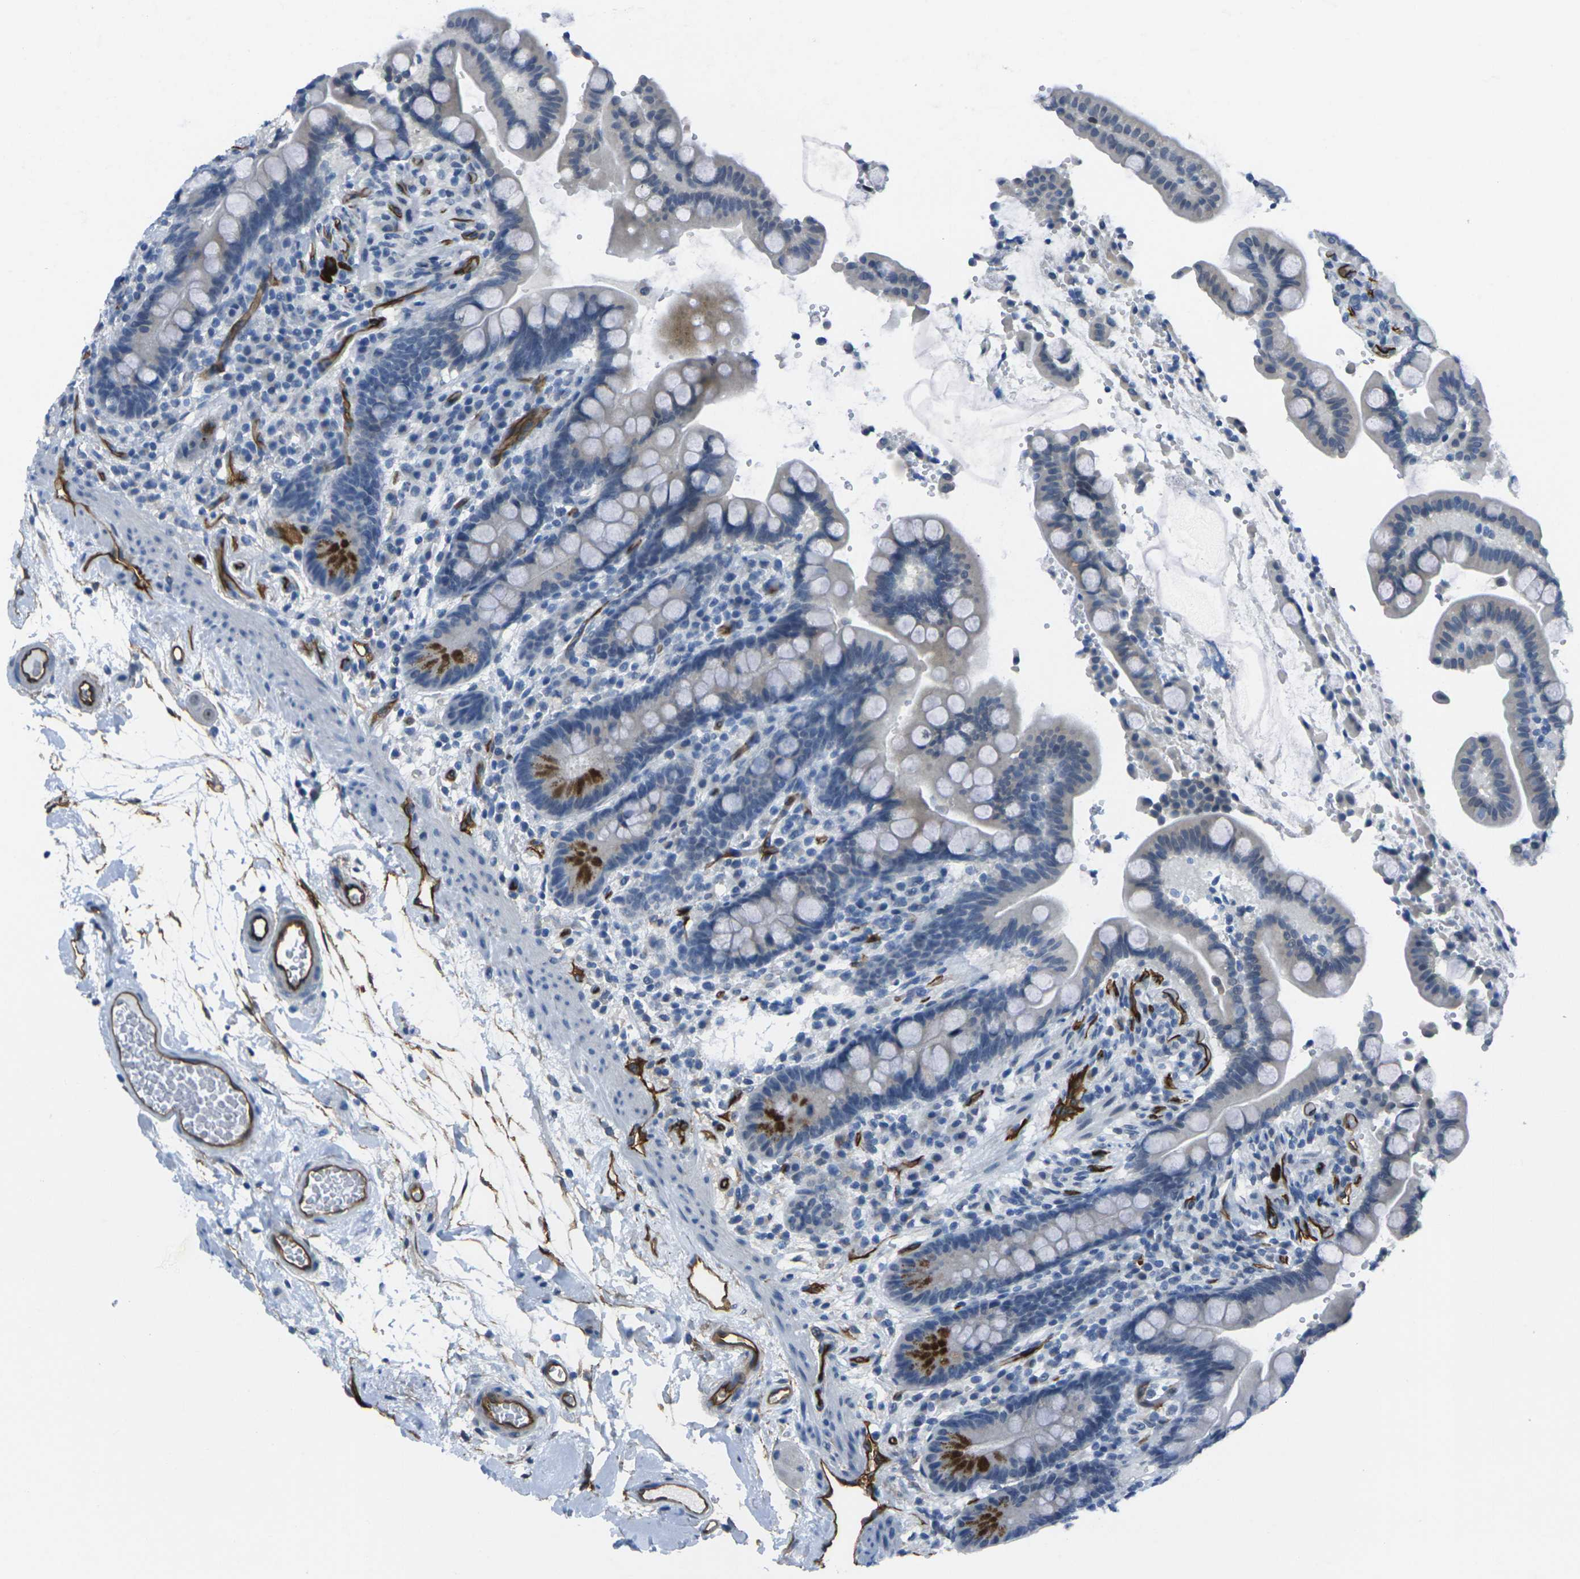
{"staining": {"intensity": "strong", "quantity": ">75%", "location": "cytoplasmic/membranous"}, "tissue": "colon", "cell_type": "Endothelial cells", "image_type": "normal", "snomed": [{"axis": "morphology", "description": "Normal tissue, NOS"}, {"axis": "topography", "description": "Colon"}], "caption": "Immunohistochemistry (DAB (3,3'-diaminobenzidine)) staining of benign colon exhibits strong cytoplasmic/membranous protein positivity in approximately >75% of endothelial cells. The staining was performed using DAB, with brown indicating positive protein expression. Nuclei are stained blue with hematoxylin.", "gene": "HSPA12B", "patient": {"sex": "male", "age": 73}}